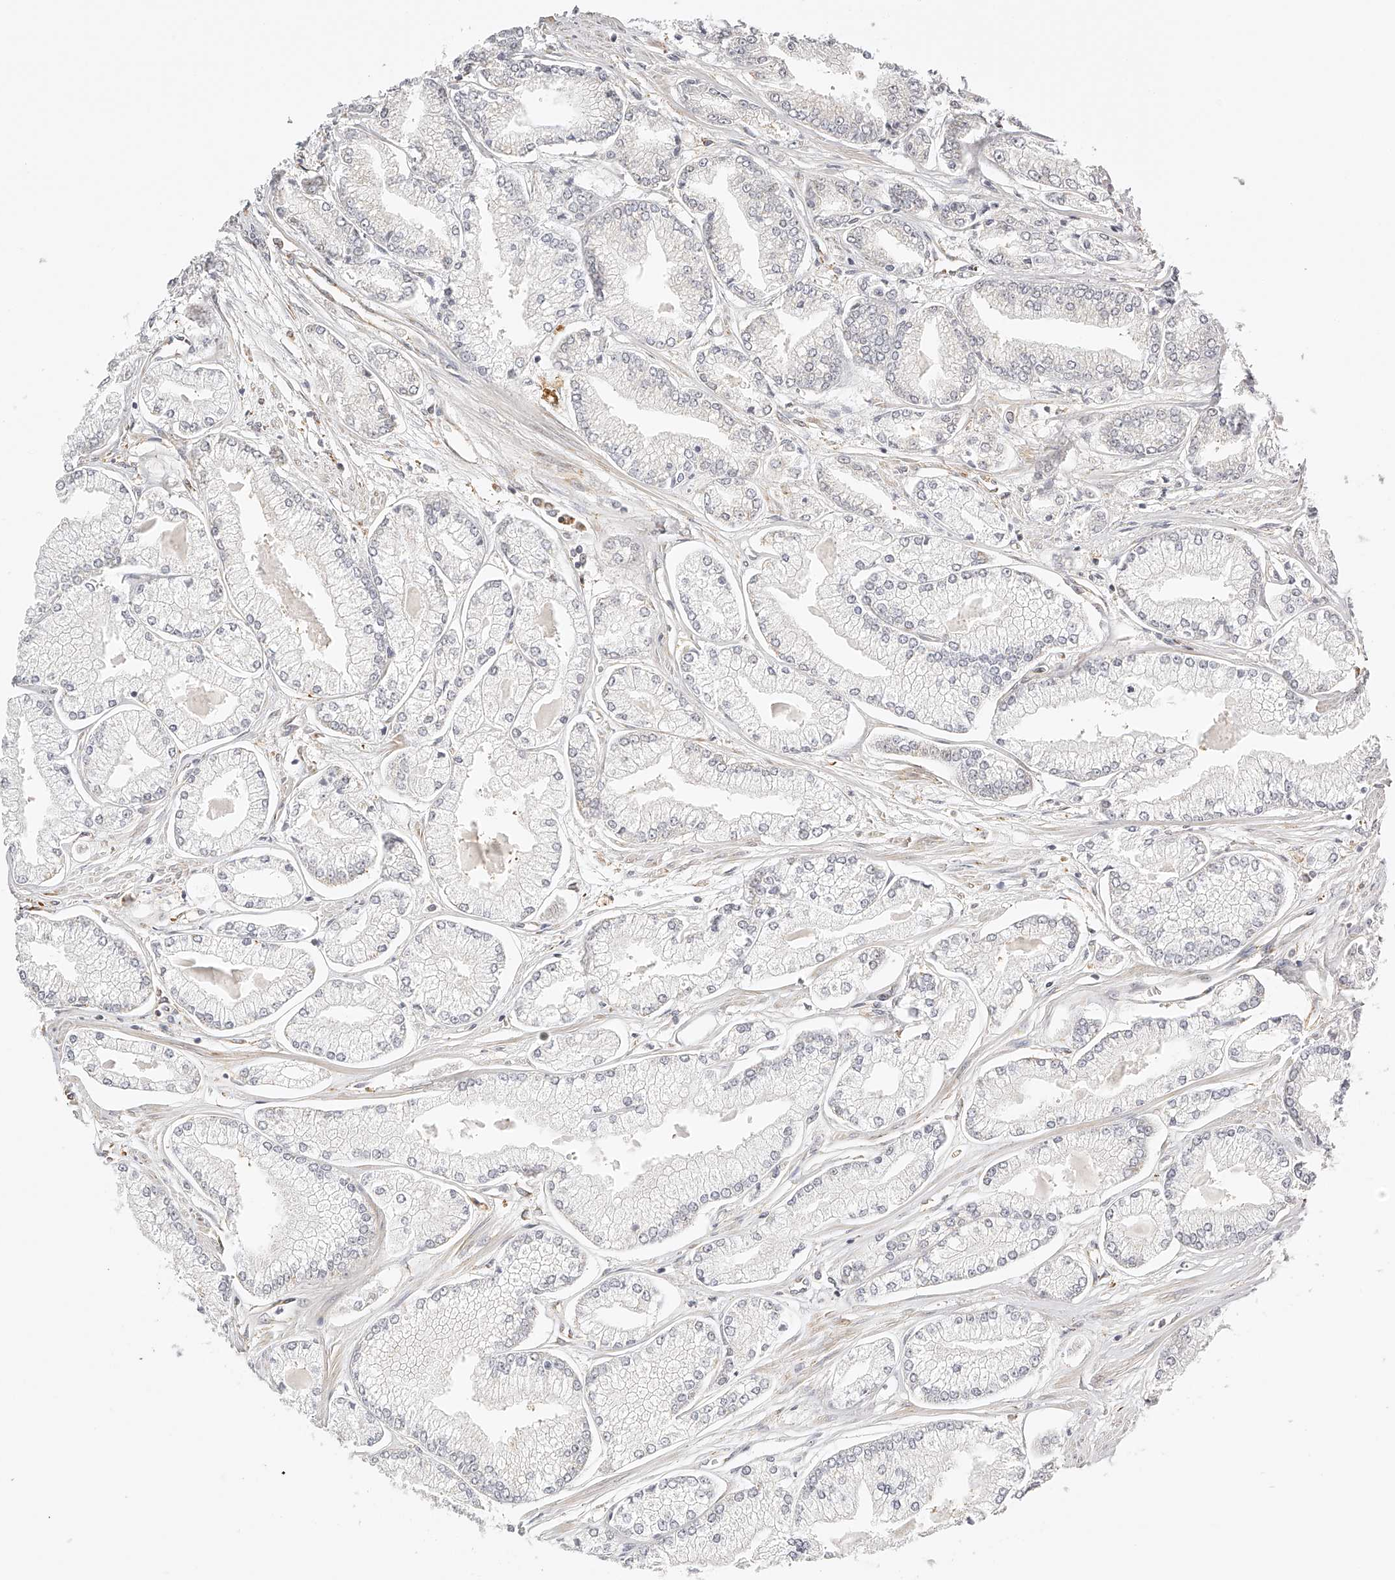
{"staining": {"intensity": "negative", "quantity": "none", "location": "none"}, "tissue": "prostate cancer", "cell_type": "Tumor cells", "image_type": "cancer", "snomed": [{"axis": "morphology", "description": "Adenocarcinoma, Low grade"}, {"axis": "topography", "description": "Prostate"}], "caption": "IHC of prostate cancer (low-grade adenocarcinoma) reveals no expression in tumor cells. (DAB IHC, high magnification).", "gene": "SYNC", "patient": {"sex": "male", "age": 52}}